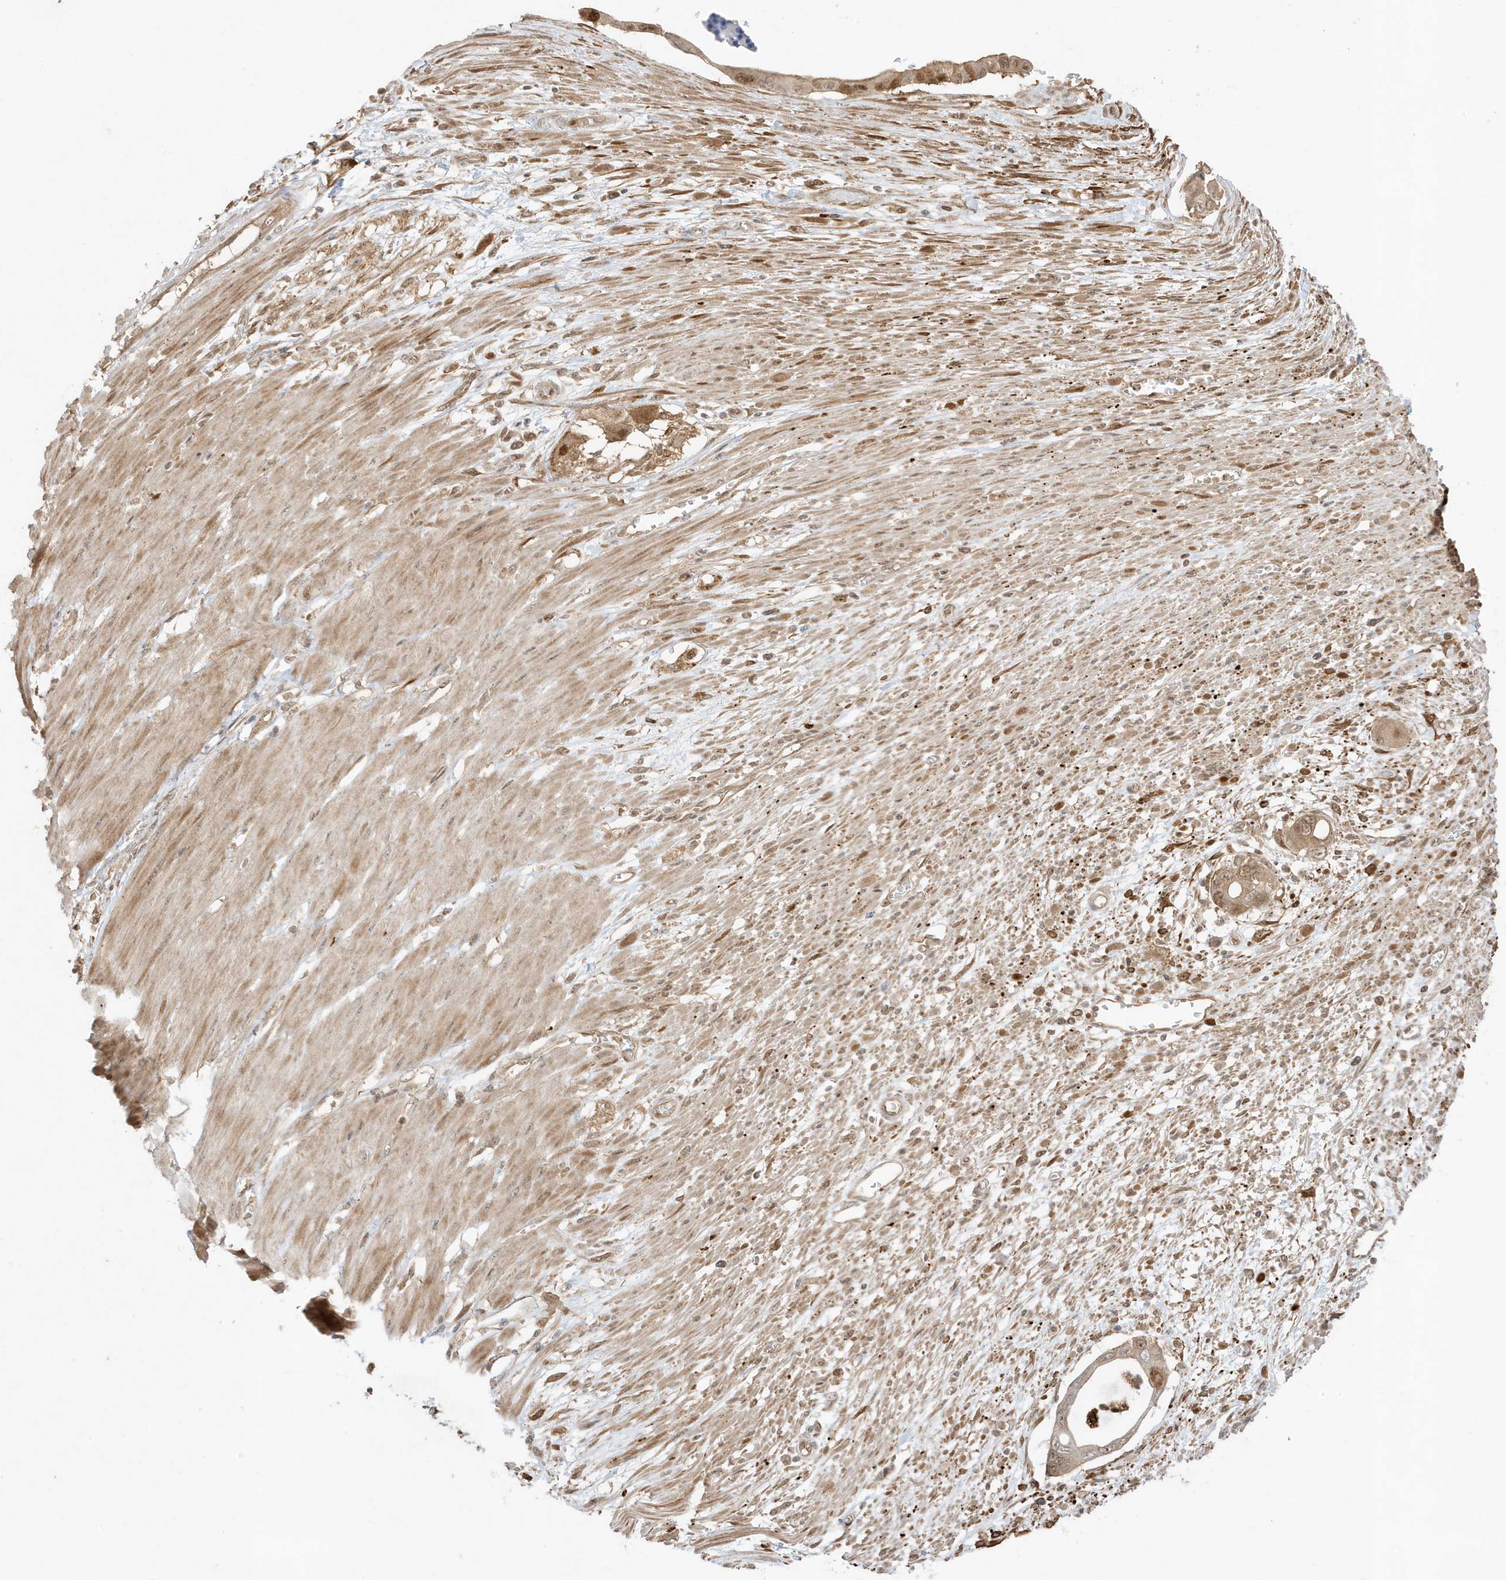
{"staining": {"intensity": "moderate", "quantity": ">75%", "location": "cytoplasmic/membranous,nuclear"}, "tissue": "pancreatic cancer", "cell_type": "Tumor cells", "image_type": "cancer", "snomed": [{"axis": "morphology", "description": "Adenocarcinoma, NOS"}, {"axis": "topography", "description": "Pancreas"}], "caption": "Immunohistochemical staining of human pancreatic adenocarcinoma exhibits medium levels of moderate cytoplasmic/membranous and nuclear staining in about >75% of tumor cells. Nuclei are stained in blue.", "gene": "ZBTB41", "patient": {"sex": "male", "age": 68}}